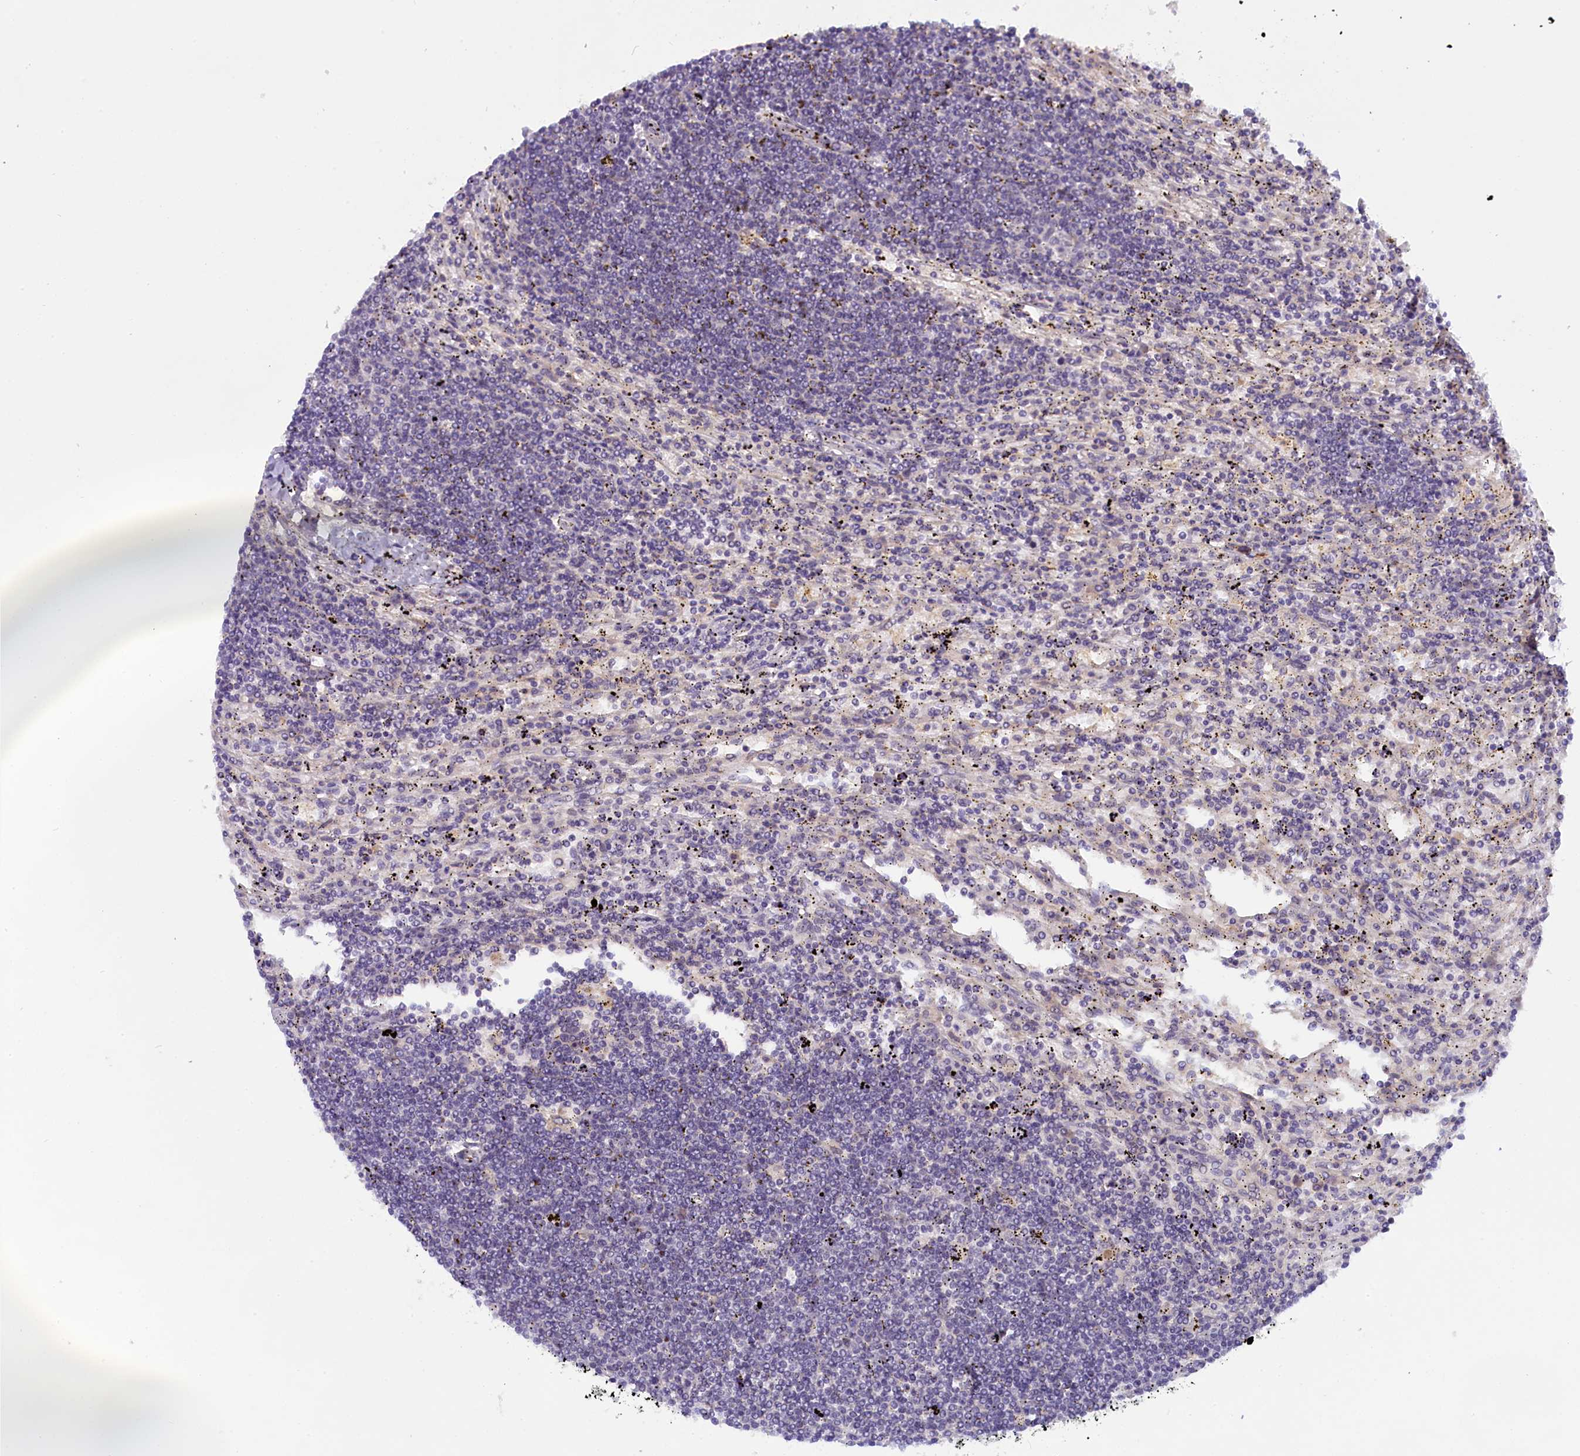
{"staining": {"intensity": "negative", "quantity": "none", "location": "none"}, "tissue": "lymphoma", "cell_type": "Tumor cells", "image_type": "cancer", "snomed": [{"axis": "morphology", "description": "Malignant lymphoma, non-Hodgkin's type, Low grade"}, {"axis": "topography", "description": "Spleen"}], "caption": "Human lymphoma stained for a protein using immunohistochemistry reveals no expression in tumor cells.", "gene": "CRAMP1", "patient": {"sex": "male", "age": 76}}